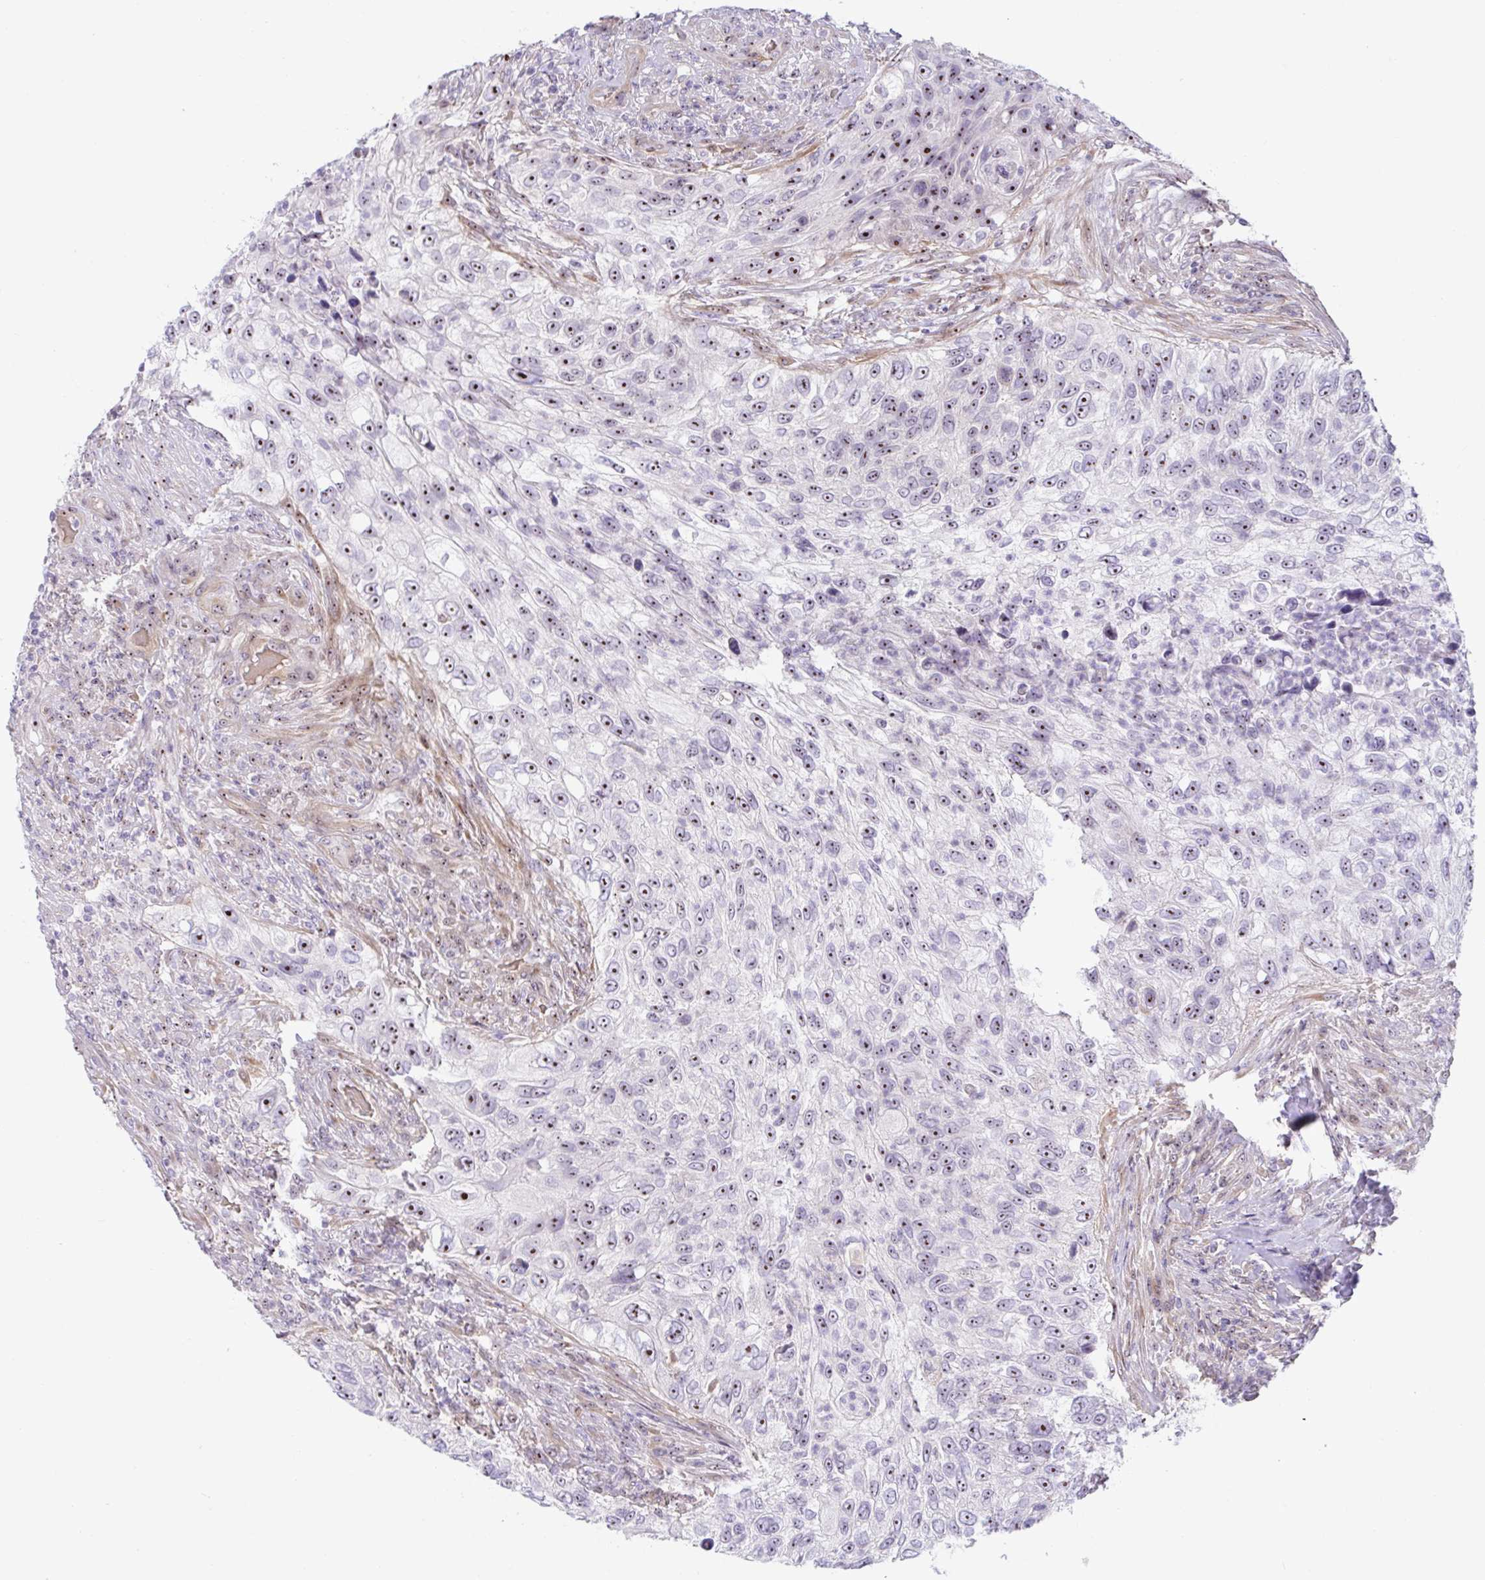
{"staining": {"intensity": "strong", "quantity": ">75%", "location": "nuclear"}, "tissue": "urothelial cancer", "cell_type": "Tumor cells", "image_type": "cancer", "snomed": [{"axis": "morphology", "description": "Urothelial carcinoma, High grade"}, {"axis": "topography", "description": "Urinary bladder"}], "caption": "Immunohistochemistry histopathology image of neoplastic tissue: human high-grade urothelial carcinoma stained using IHC demonstrates high levels of strong protein expression localized specifically in the nuclear of tumor cells, appearing as a nuclear brown color.", "gene": "MXRA8", "patient": {"sex": "female", "age": 60}}